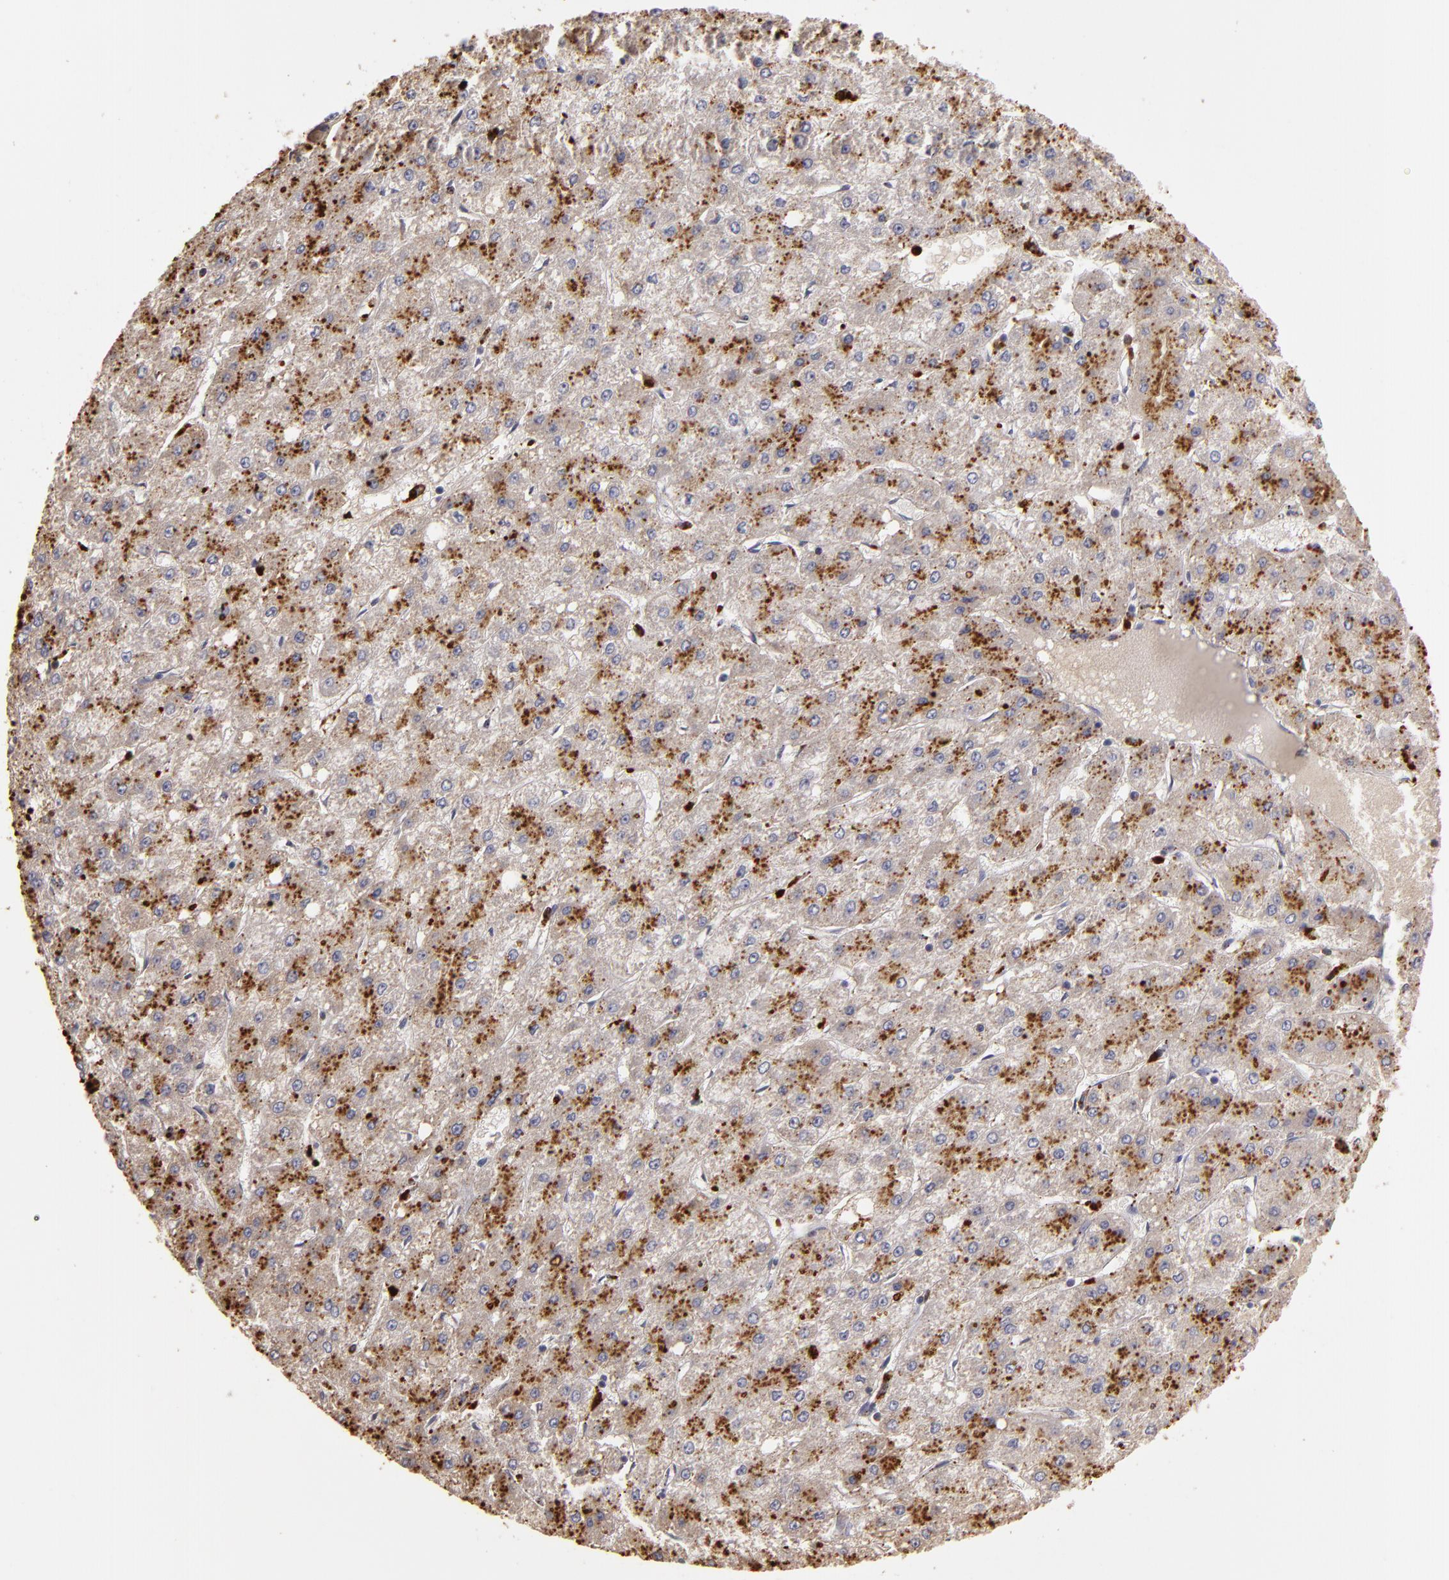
{"staining": {"intensity": "strong", "quantity": "25%-75%", "location": "cytoplasmic/membranous"}, "tissue": "liver cancer", "cell_type": "Tumor cells", "image_type": "cancer", "snomed": [{"axis": "morphology", "description": "Carcinoma, Hepatocellular, NOS"}, {"axis": "topography", "description": "Liver"}], "caption": "Liver cancer stained for a protein (brown) exhibits strong cytoplasmic/membranous positive expression in approximately 25%-75% of tumor cells.", "gene": "TRAF1", "patient": {"sex": "female", "age": 52}}